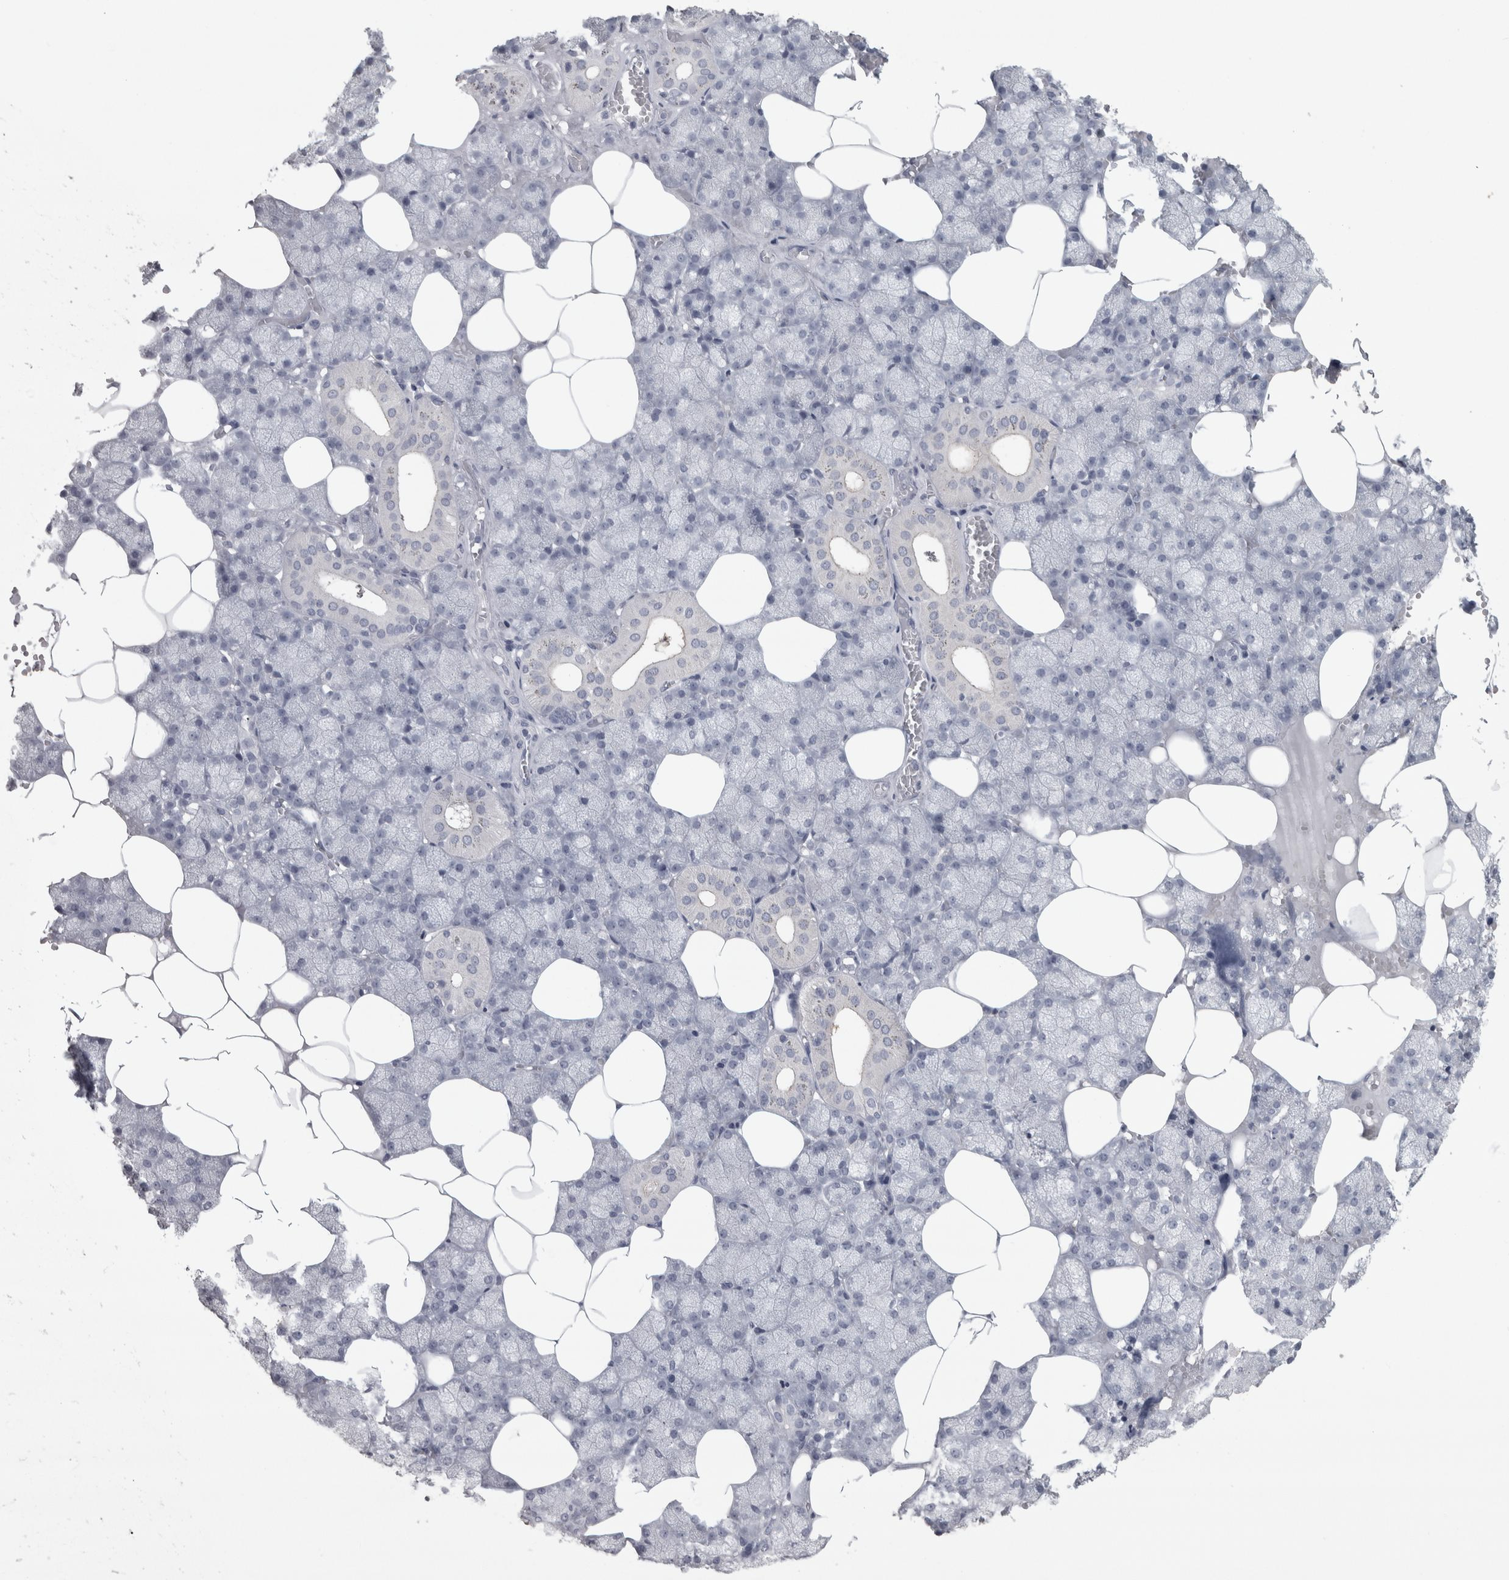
{"staining": {"intensity": "negative", "quantity": "none", "location": "none"}, "tissue": "salivary gland", "cell_type": "Glandular cells", "image_type": "normal", "snomed": [{"axis": "morphology", "description": "Normal tissue, NOS"}, {"axis": "topography", "description": "Salivary gland"}], "caption": "Human salivary gland stained for a protein using immunohistochemistry (IHC) shows no positivity in glandular cells.", "gene": "ENPP7", "patient": {"sex": "male", "age": 62}}